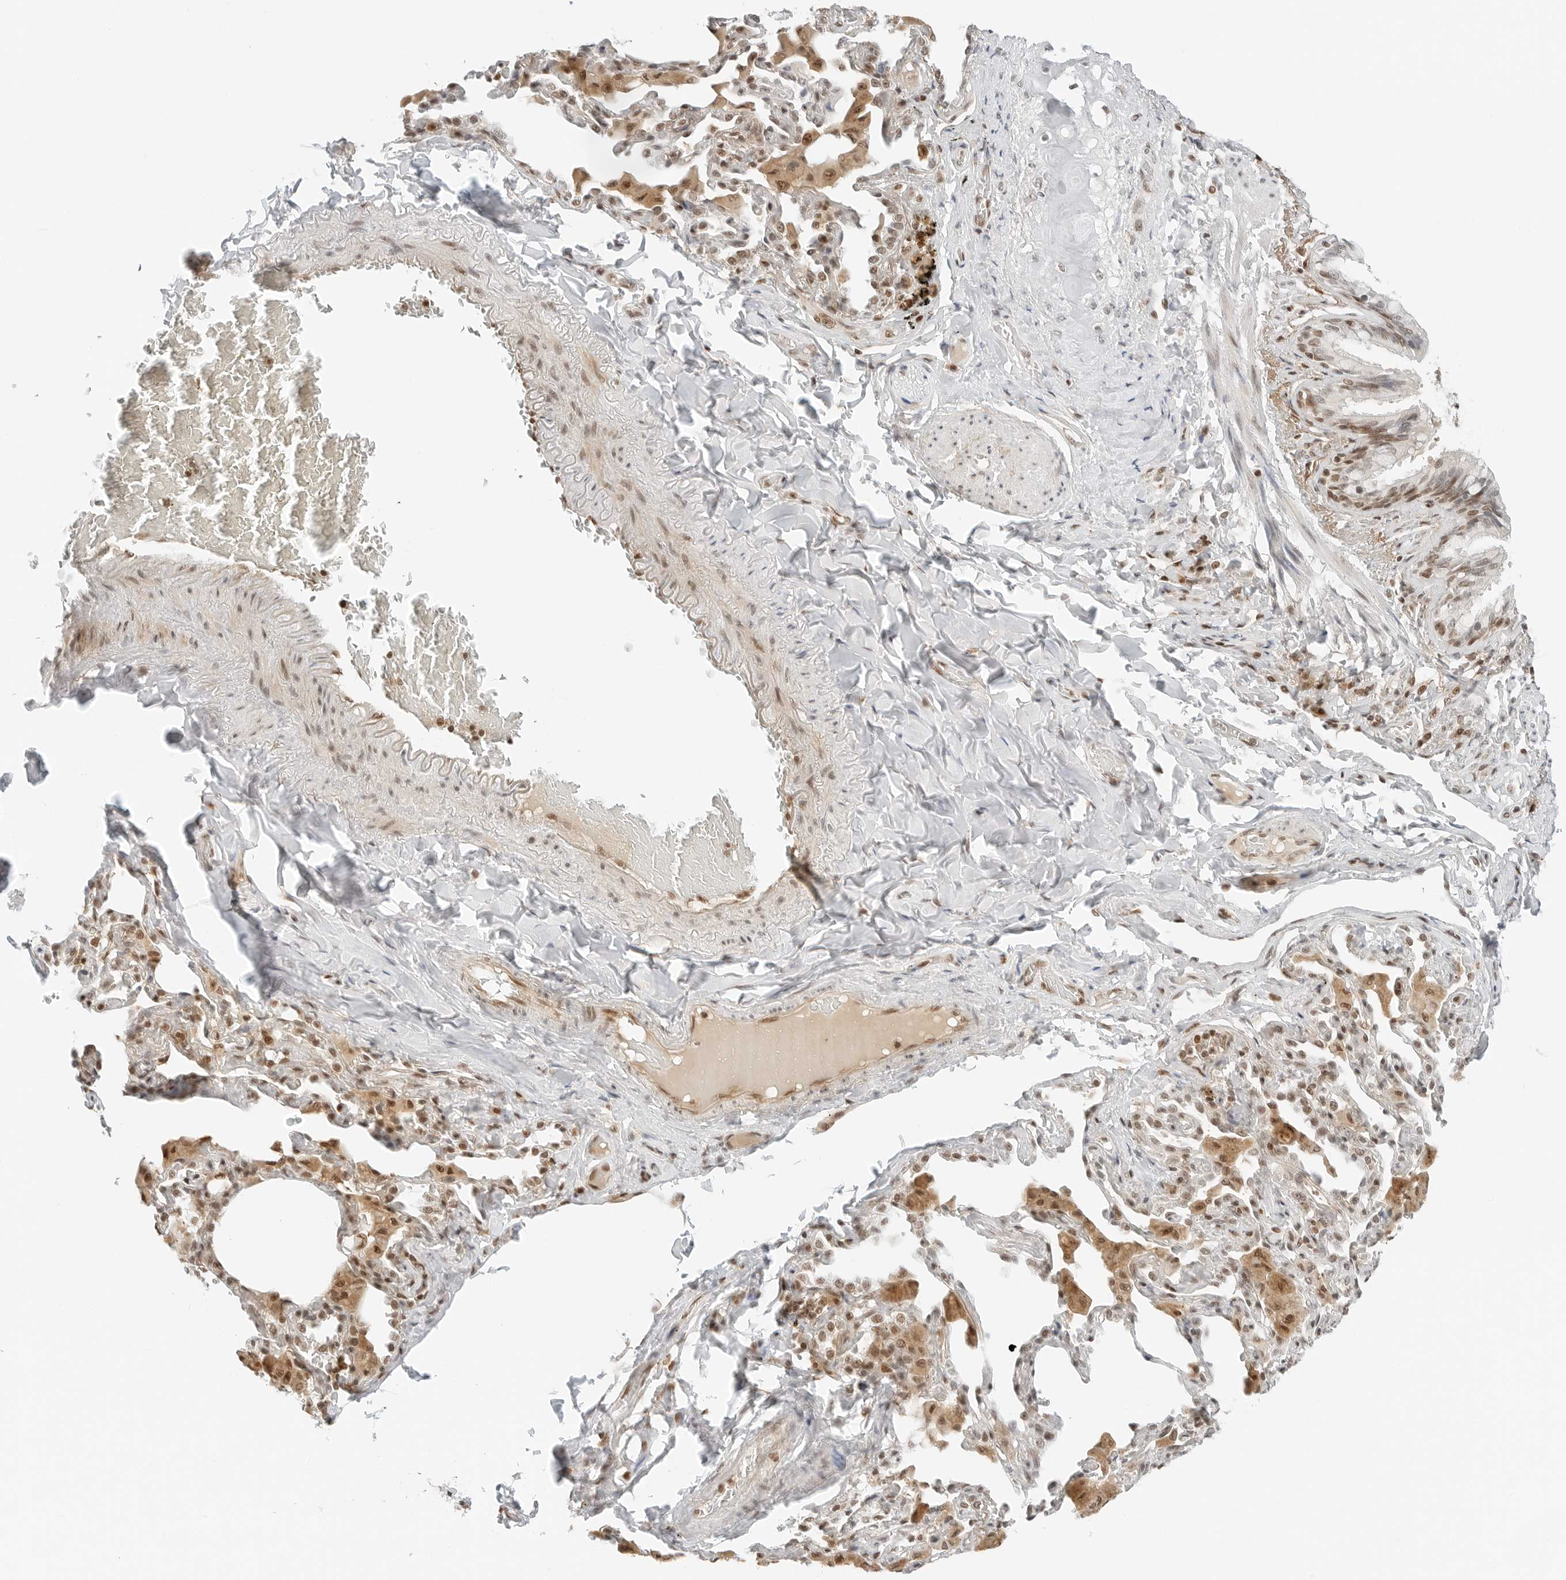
{"staining": {"intensity": "moderate", "quantity": ">75%", "location": "nuclear"}, "tissue": "bronchus", "cell_type": "Respiratory epithelial cells", "image_type": "normal", "snomed": [{"axis": "morphology", "description": "Normal tissue, NOS"}, {"axis": "morphology", "description": "Inflammation, NOS"}, {"axis": "topography", "description": "Bronchus"}, {"axis": "topography", "description": "Lung"}], "caption": "A high-resolution image shows immunohistochemistry (IHC) staining of normal bronchus, which demonstrates moderate nuclear expression in about >75% of respiratory epithelial cells.", "gene": "CRTC2", "patient": {"sex": "female", "age": 46}}